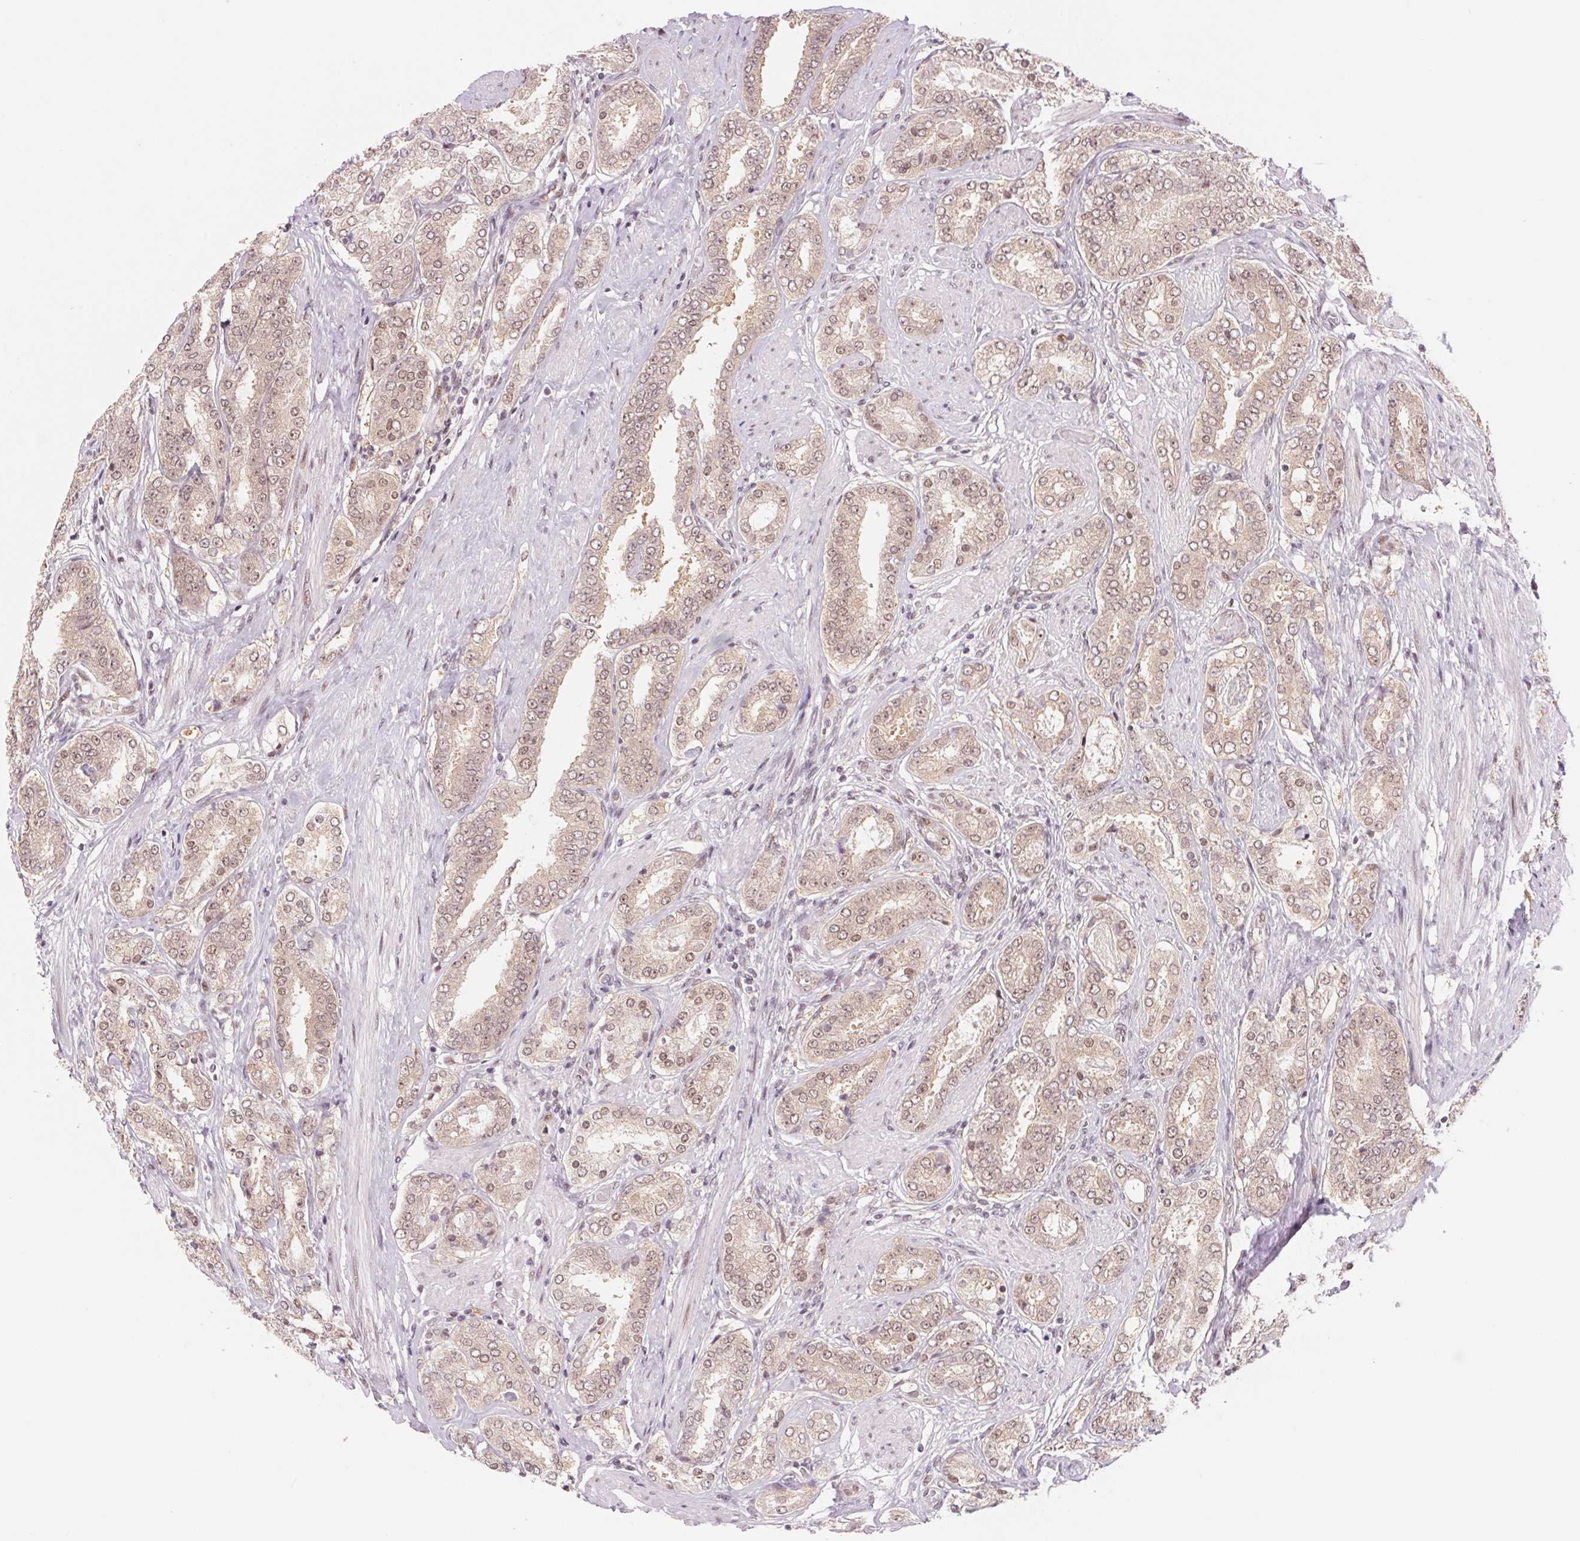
{"staining": {"intensity": "weak", "quantity": ">75%", "location": "cytoplasmic/membranous,nuclear"}, "tissue": "prostate cancer", "cell_type": "Tumor cells", "image_type": "cancer", "snomed": [{"axis": "morphology", "description": "Adenocarcinoma, High grade"}, {"axis": "topography", "description": "Prostate"}], "caption": "High-power microscopy captured an immunohistochemistry micrograph of prostate cancer, revealing weak cytoplasmic/membranous and nuclear expression in about >75% of tumor cells. The staining was performed using DAB (3,3'-diaminobenzidine), with brown indicating positive protein expression. Nuclei are stained blue with hematoxylin.", "gene": "DNAJB6", "patient": {"sex": "male", "age": 63}}